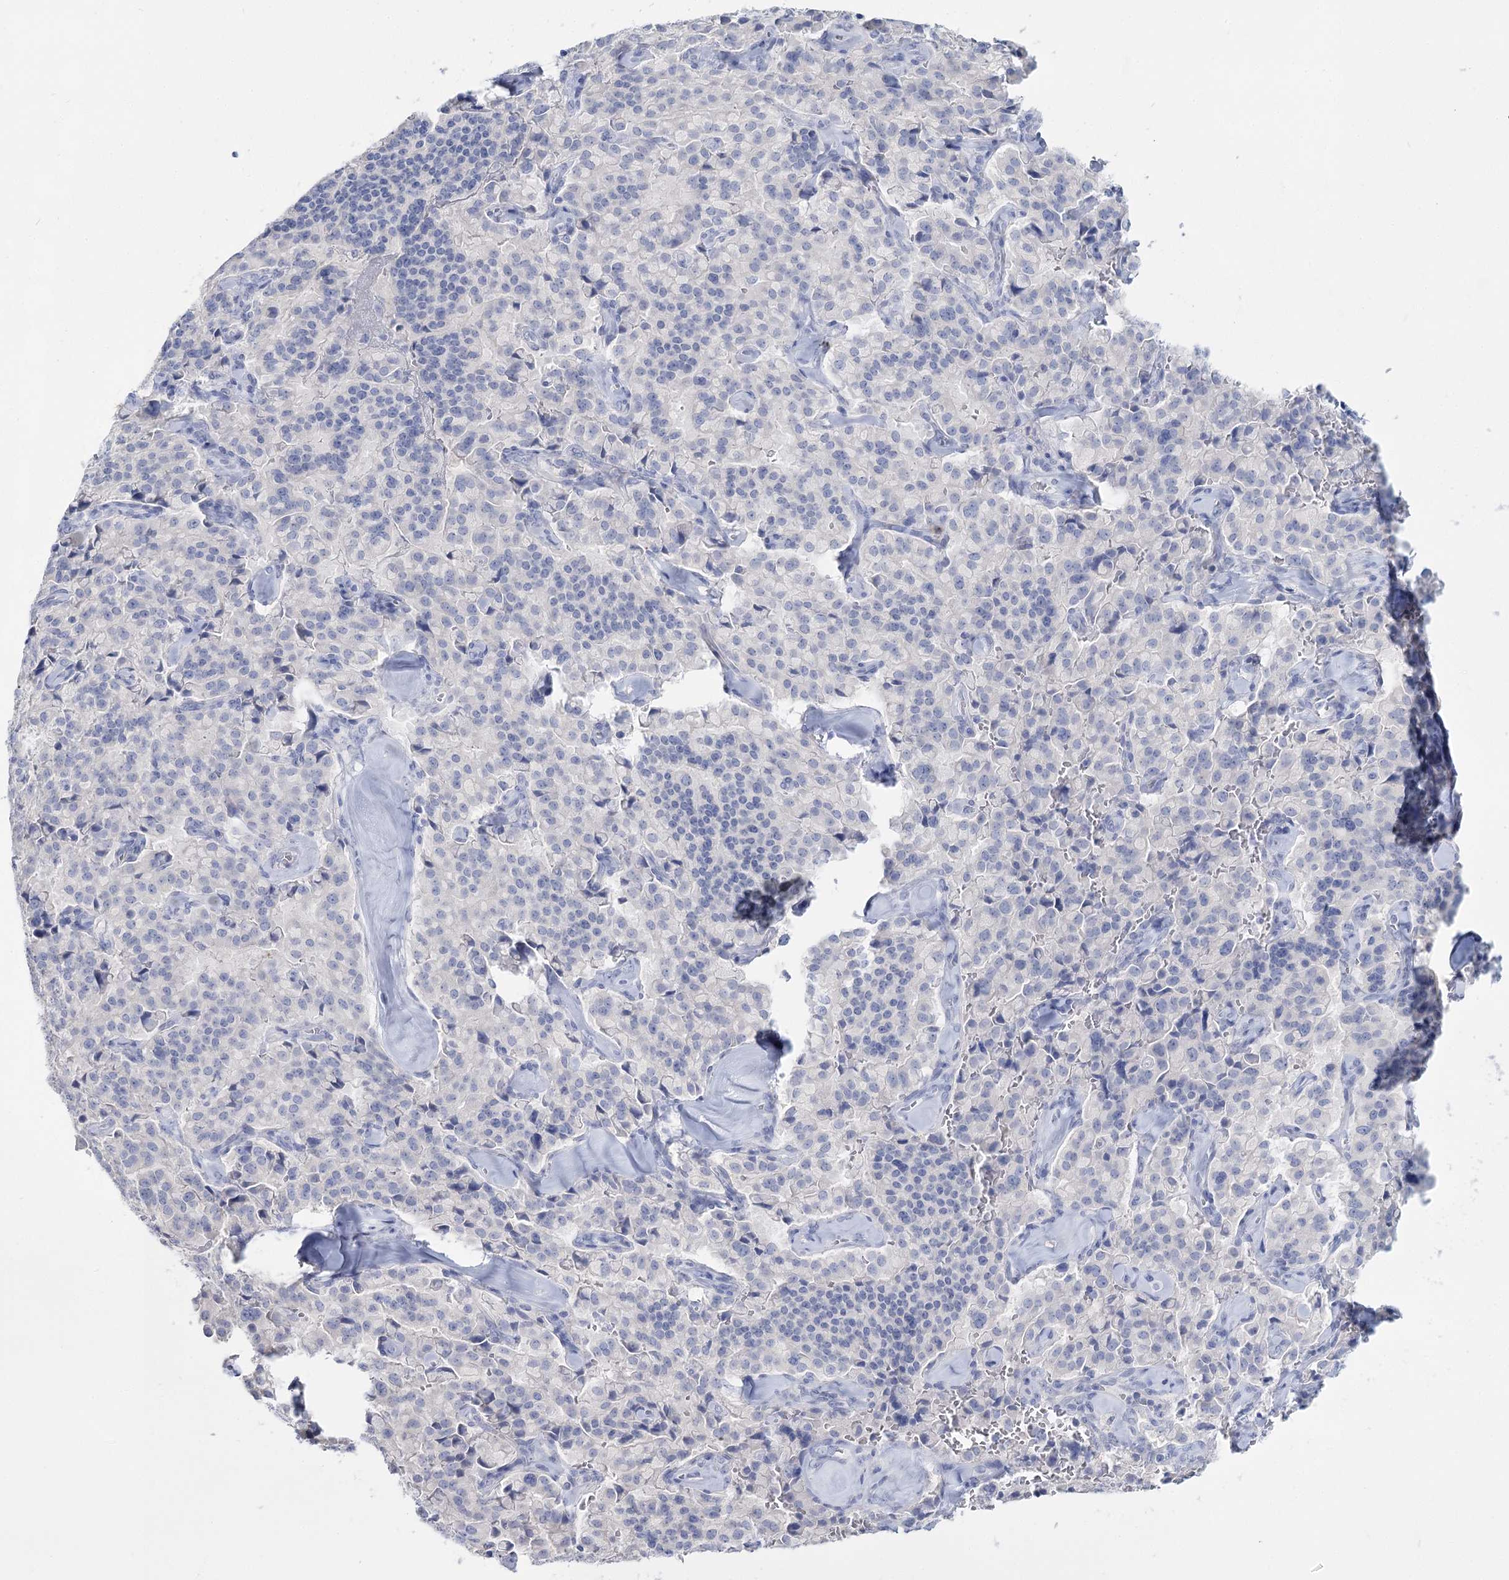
{"staining": {"intensity": "negative", "quantity": "none", "location": "none"}, "tissue": "pancreatic cancer", "cell_type": "Tumor cells", "image_type": "cancer", "snomed": [{"axis": "morphology", "description": "Adenocarcinoma, NOS"}, {"axis": "topography", "description": "Pancreas"}], "caption": "Adenocarcinoma (pancreatic) was stained to show a protein in brown. There is no significant expression in tumor cells.", "gene": "SLC17A2", "patient": {"sex": "male", "age": 65}}